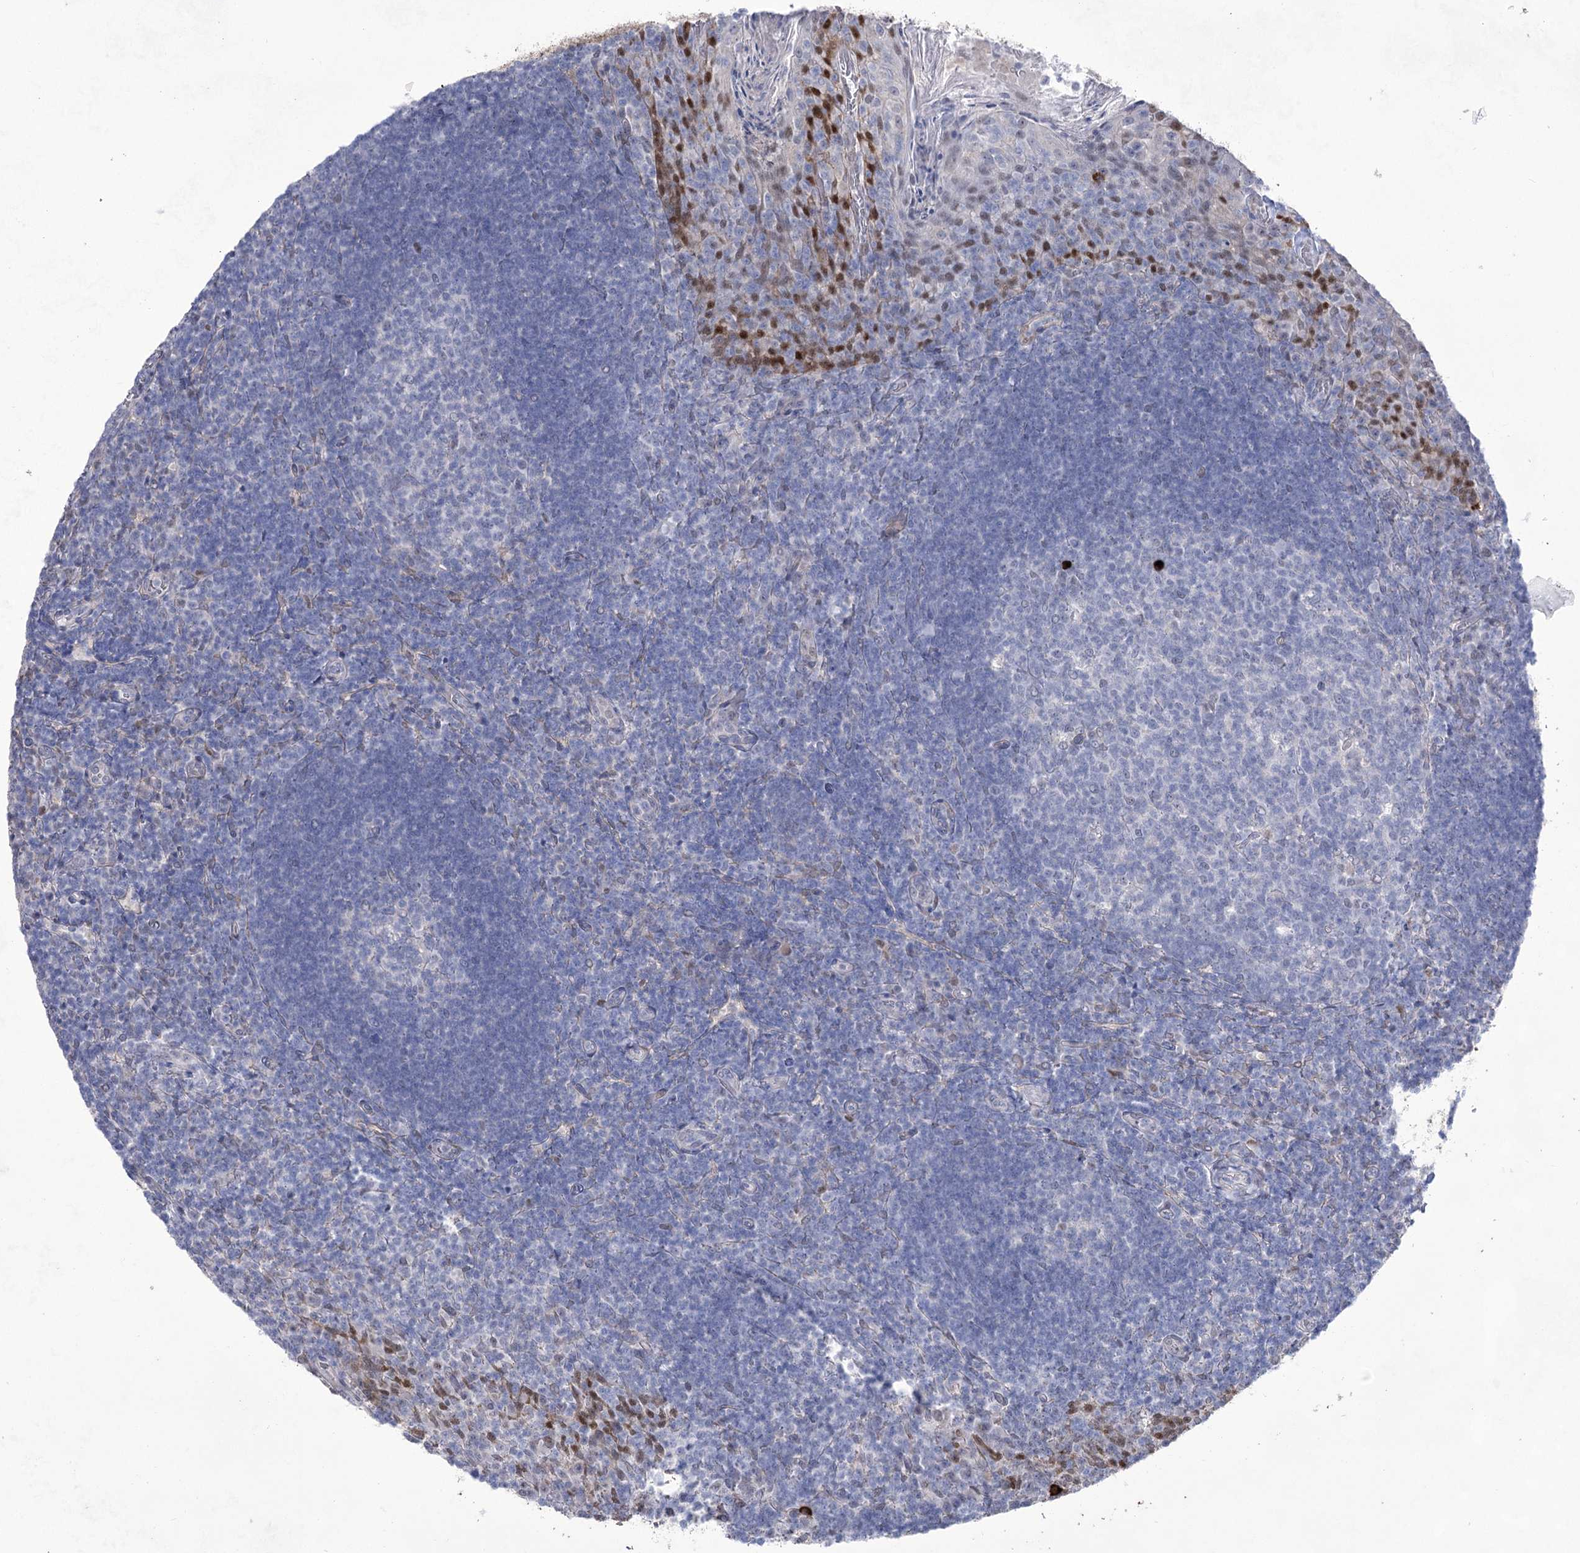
{"staining": {"intensity": "negative", "quantity": "none", "location": "none"}, "tissue": "tonsil", "cell_type": "Germinal center cells", "image_type": "normal", "snomed": [{"axis": "morphology", "description": "Normal tissue, NOS"}, {"axis": "topography", "description": "Tonsil"}], "caption": "Tonsil was stained to show a protein in brown. There is no significant positivity in germinal center cells. (Brightfield microscopy of DAB (3,3'-diaminobenzidine) immunohistochemistry at high magnification).", "gene": "UGDH", "patient": {"sex": "female", "age": 10}}